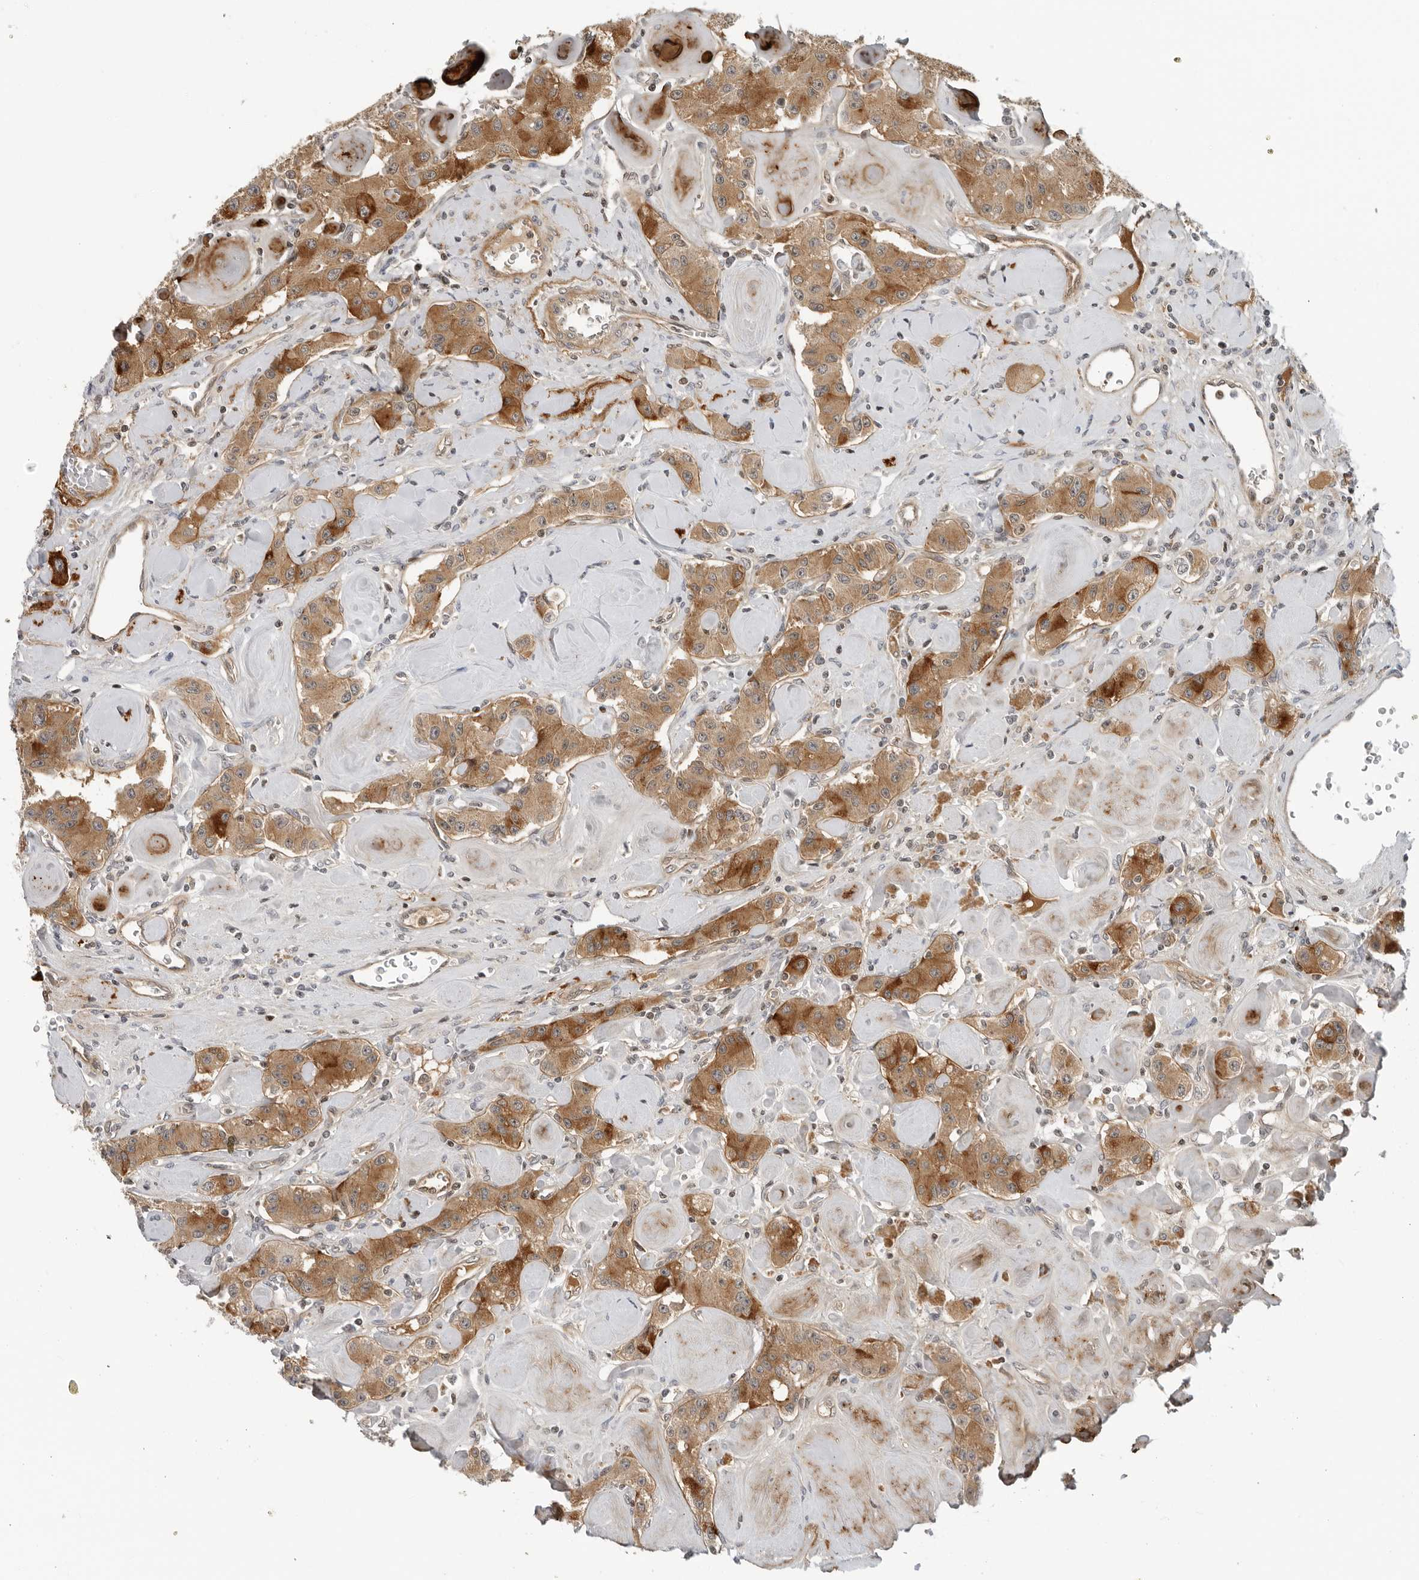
{"staining": {"intensity": "strong", "quantity": ">75%", "location": "cytoplasmic/membranous"}, "tissue": "carcinoid", "cell_type": "Tumor cells", "image_type": "cancer", "snomed": [{"axis": "morphology", "description": "Carcinoid, malignant, NOS"}, {"axis": "topography", "description": "Pancreas"}], "caption": "The image demonstrates staining of carcinoid, revealing strong cytoplasmic/membranous protein positivity (brown color) within tumor cells.", "gene": "SUGCT", "patient": {"sex": "male", "age": 41}}